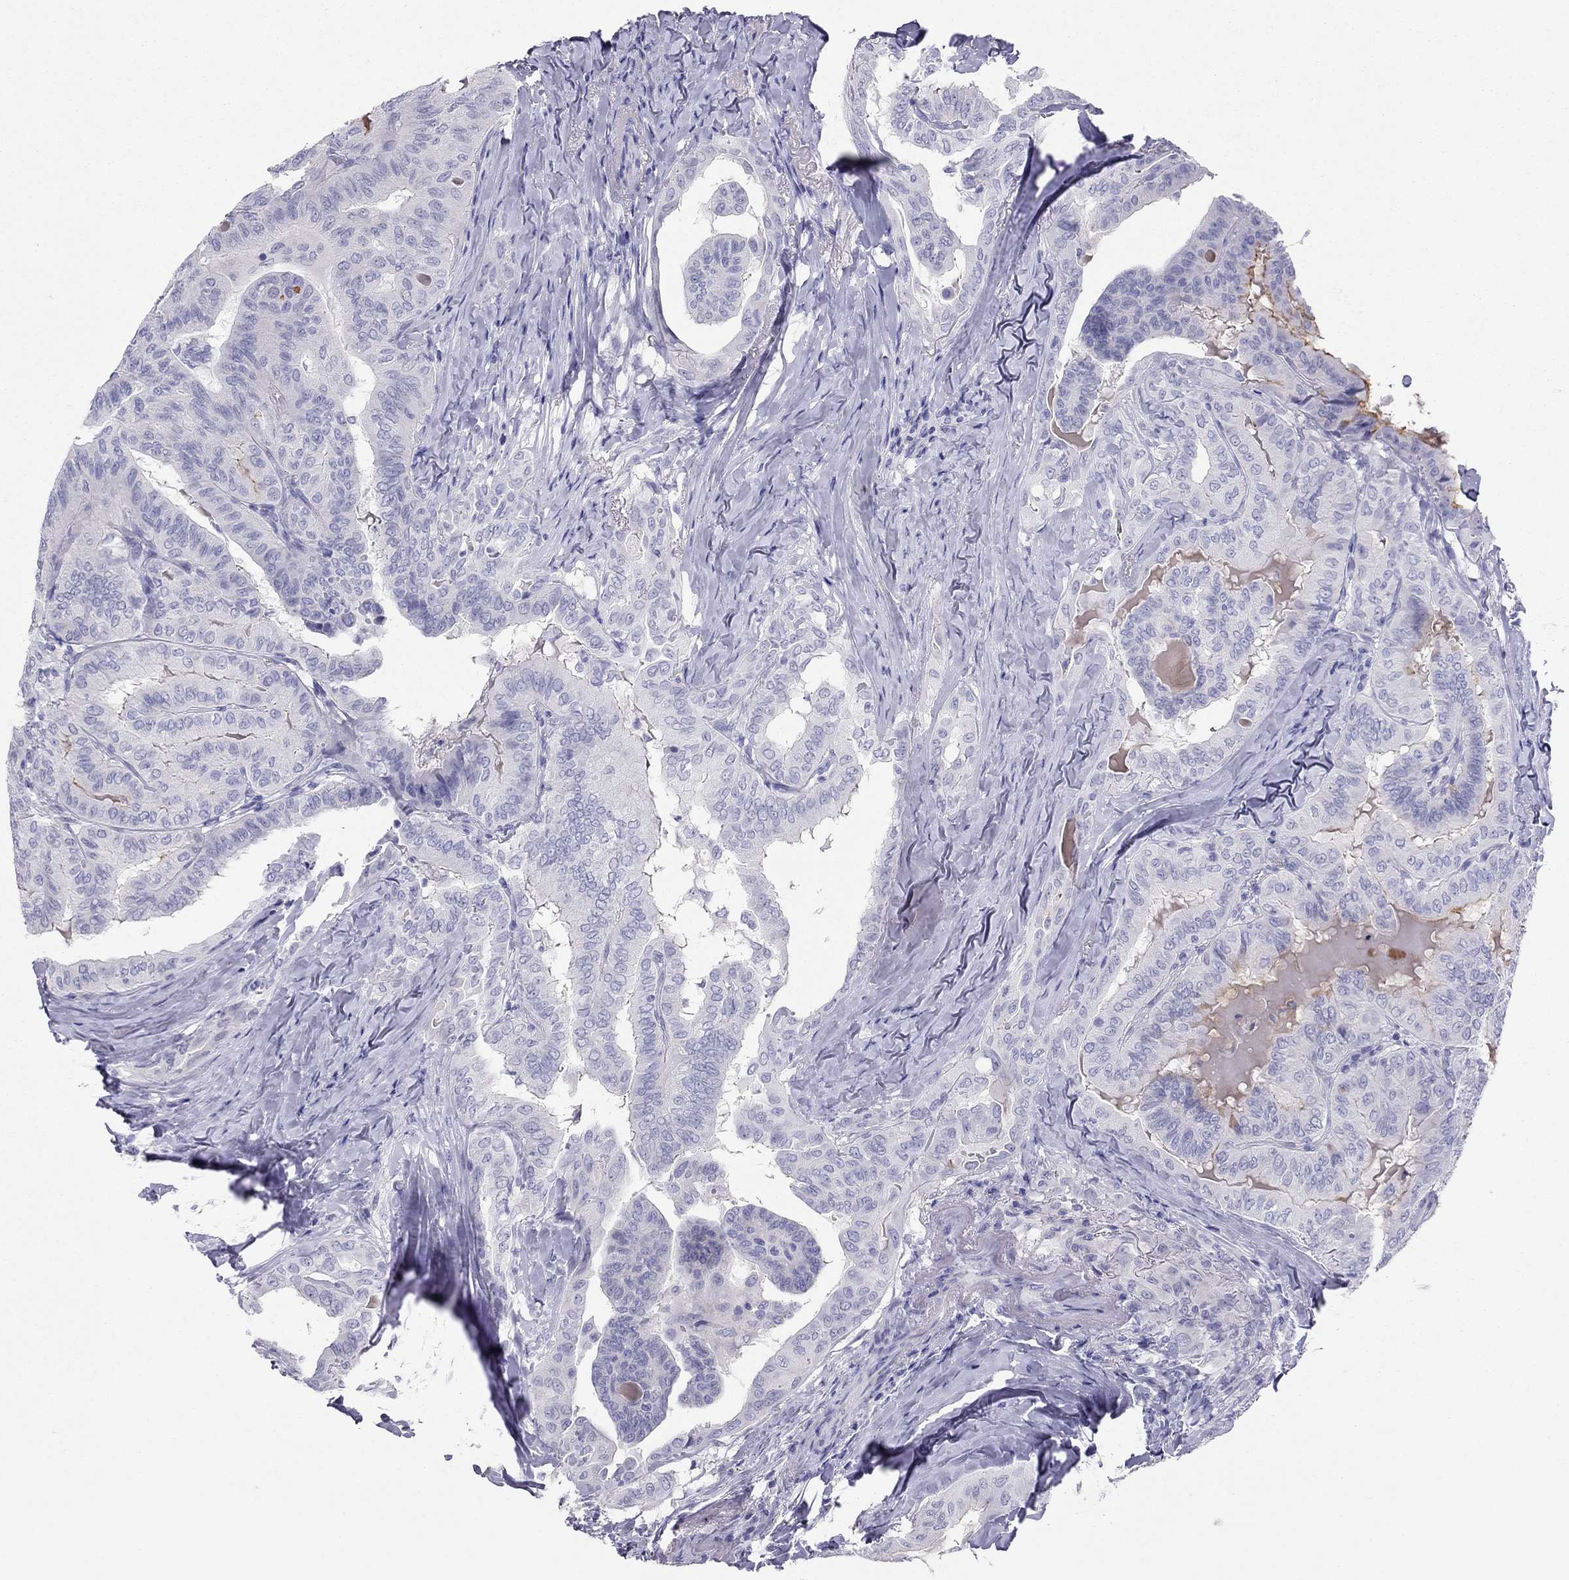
{"staining": {"intensity": "negative", "quantity": "none", "location": "none"}, "tissue": "thyroid cancer", "cell_type": "Tumor cells", "image_type": "cancer", "snomed": [{"axis": "morphology", "description": "Papillary adenocarcinoma, NOS"}, {"axis": "topography", "description": "Thyroid gland"}], "caption": "A photomicrograph of thyroid cancer (papillary adenocarcinoma) stained for a protein displays no brown staining in tumor cells.", "gene": "IL17REL", "patient": {"sex": "female", "age": 68}}